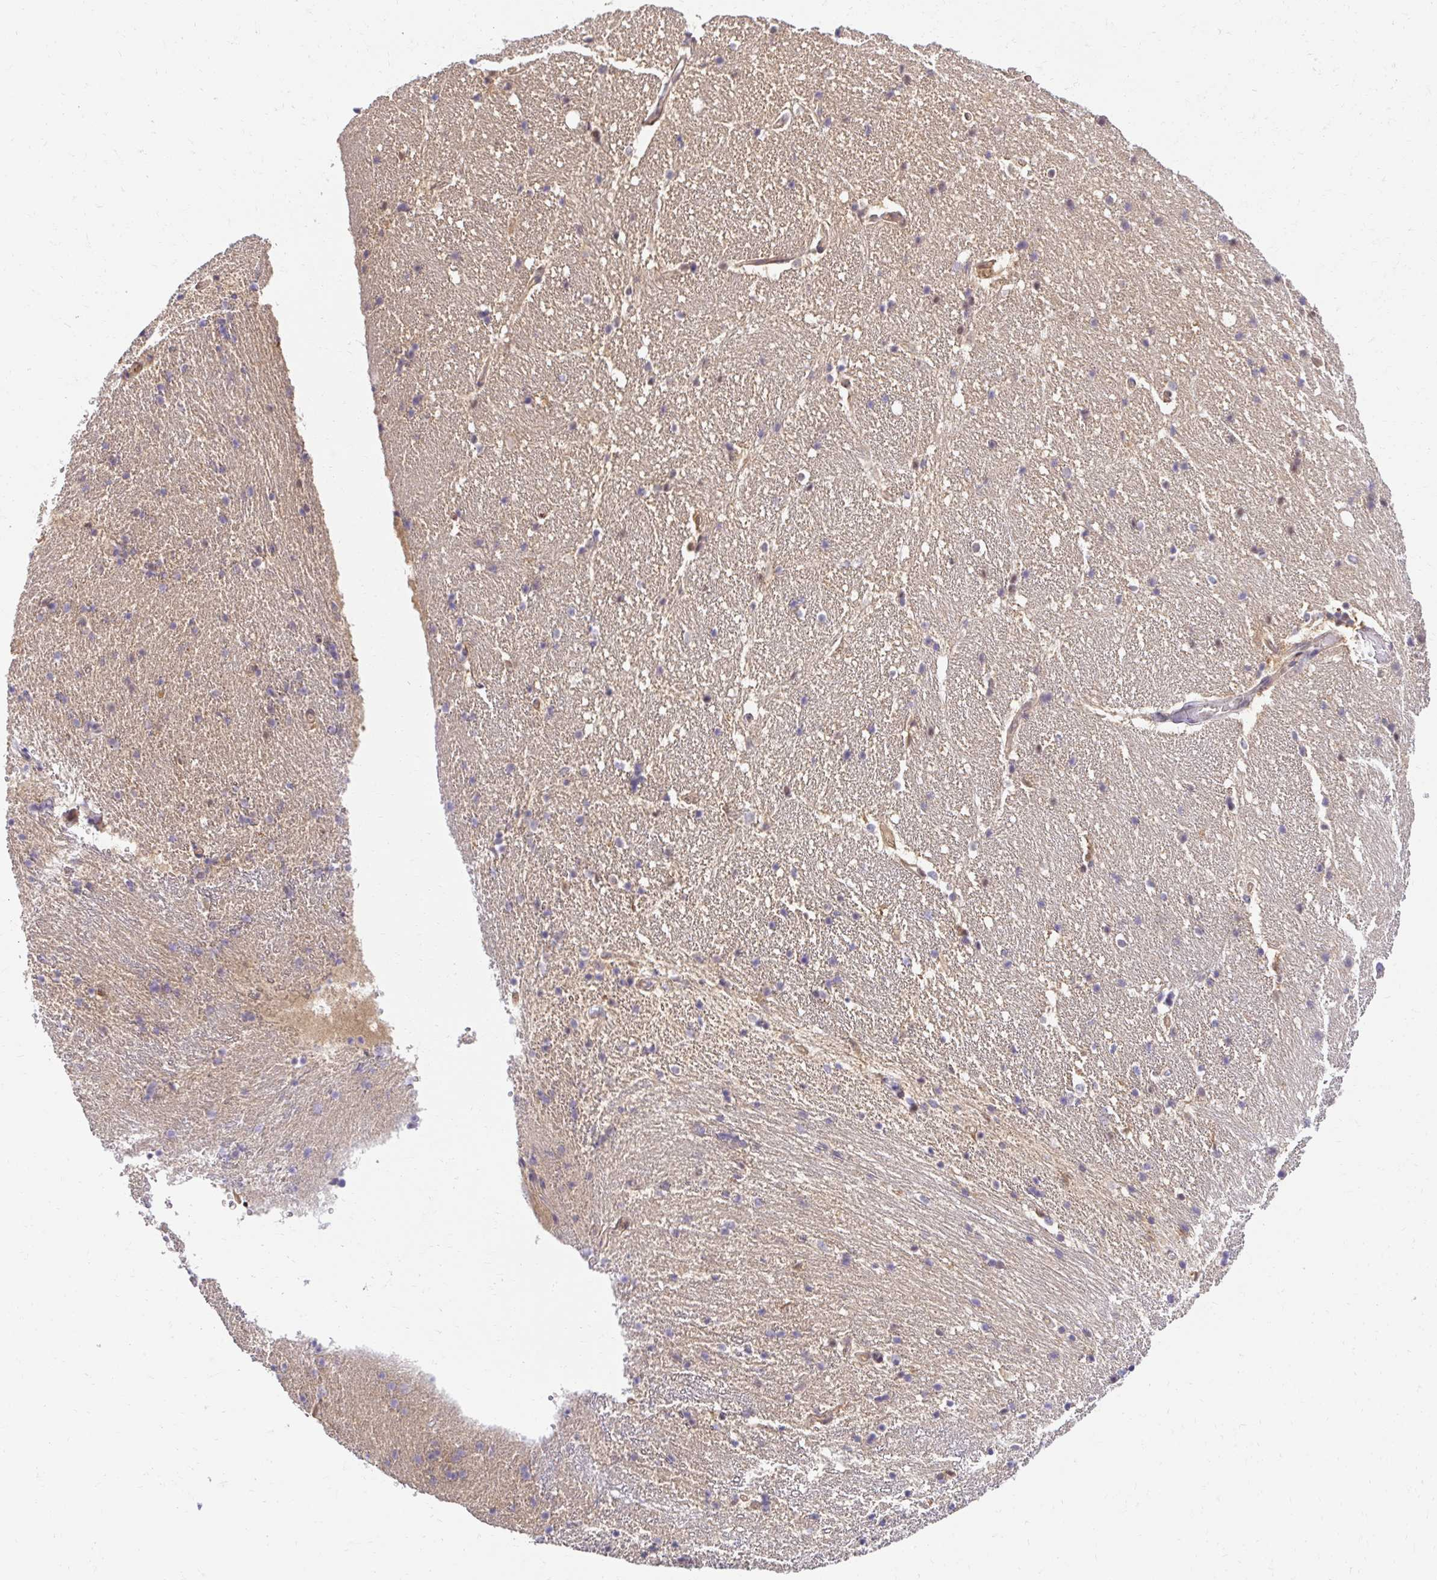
{"staining": {"intensity": "negative", "quantity": "none", "location": "none"}, "tissue": "hippocampus", "cell_type": "Glial cells", "image_type": "normal", "snomed": [{"axis": "morphology", "description": "Normal tissue, NOS"}, {"axis": "topography", "description": "Hippocampus"}], "caption": "Glial cells are negative for protein expression in unremarkable human hippocampus. Brightfield microscopy of immunohistochemistry (IHC) stained with DAB (3,3'-diaminobenzidine) (brown) and hematoxylin (blue), captured at high magnification.", "gene": "PSMA4", "patient": {"sex": "male", "age": 63}}